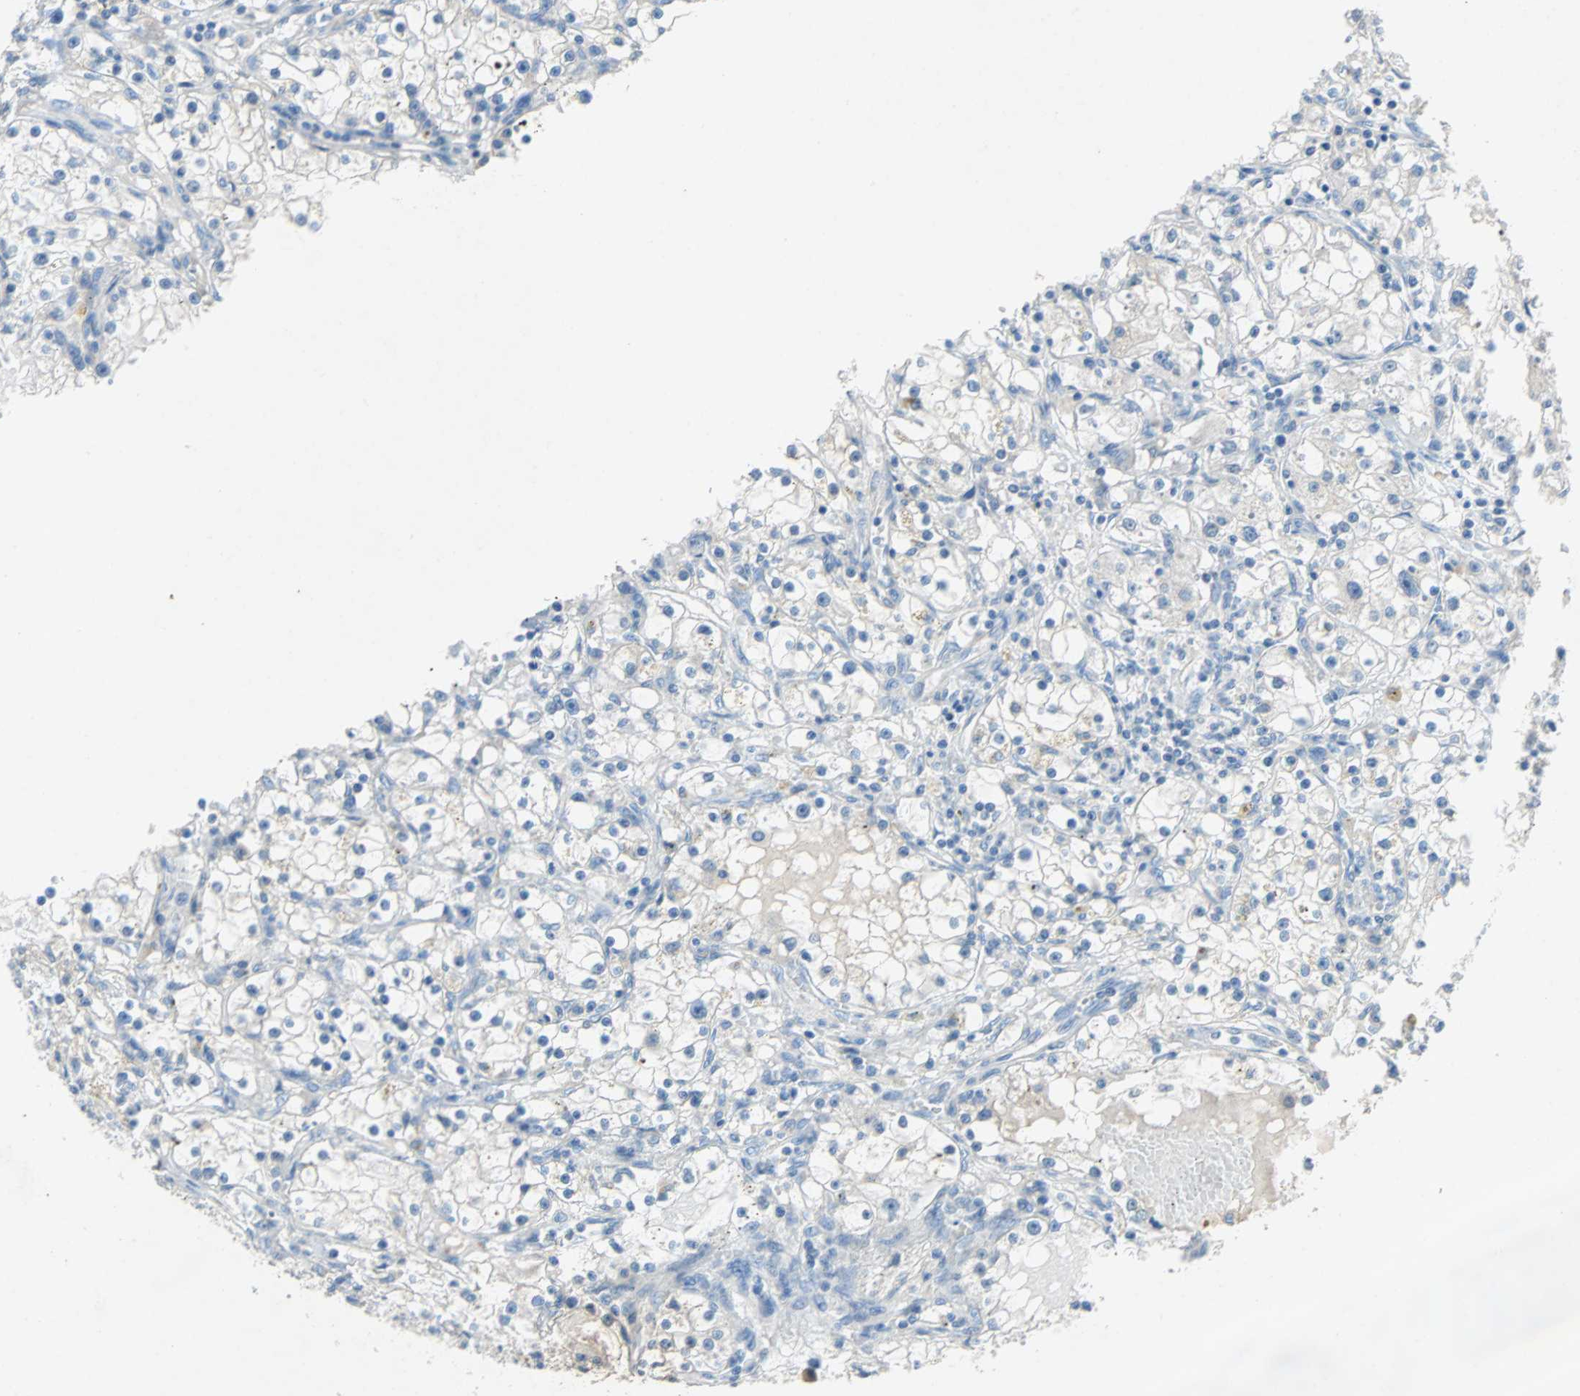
{"staining": {"intensity": "negative", "quantity": "none", "location": "none"}, "tissue": "renal cancer", "cell_type": "Tumor cells", "image_type": "cancer", "snomed": [{"axis": "morphology", "description": "Adenocarcinoma, NOS"}, {"axis": "topography", "description": "Kidney"}], "caption": "Tumor cells show no significant positivity in renal cancer (adenocarcinoma).", "gene": "PCDHB2", "patient": {"sex": "male", "age": 56}}